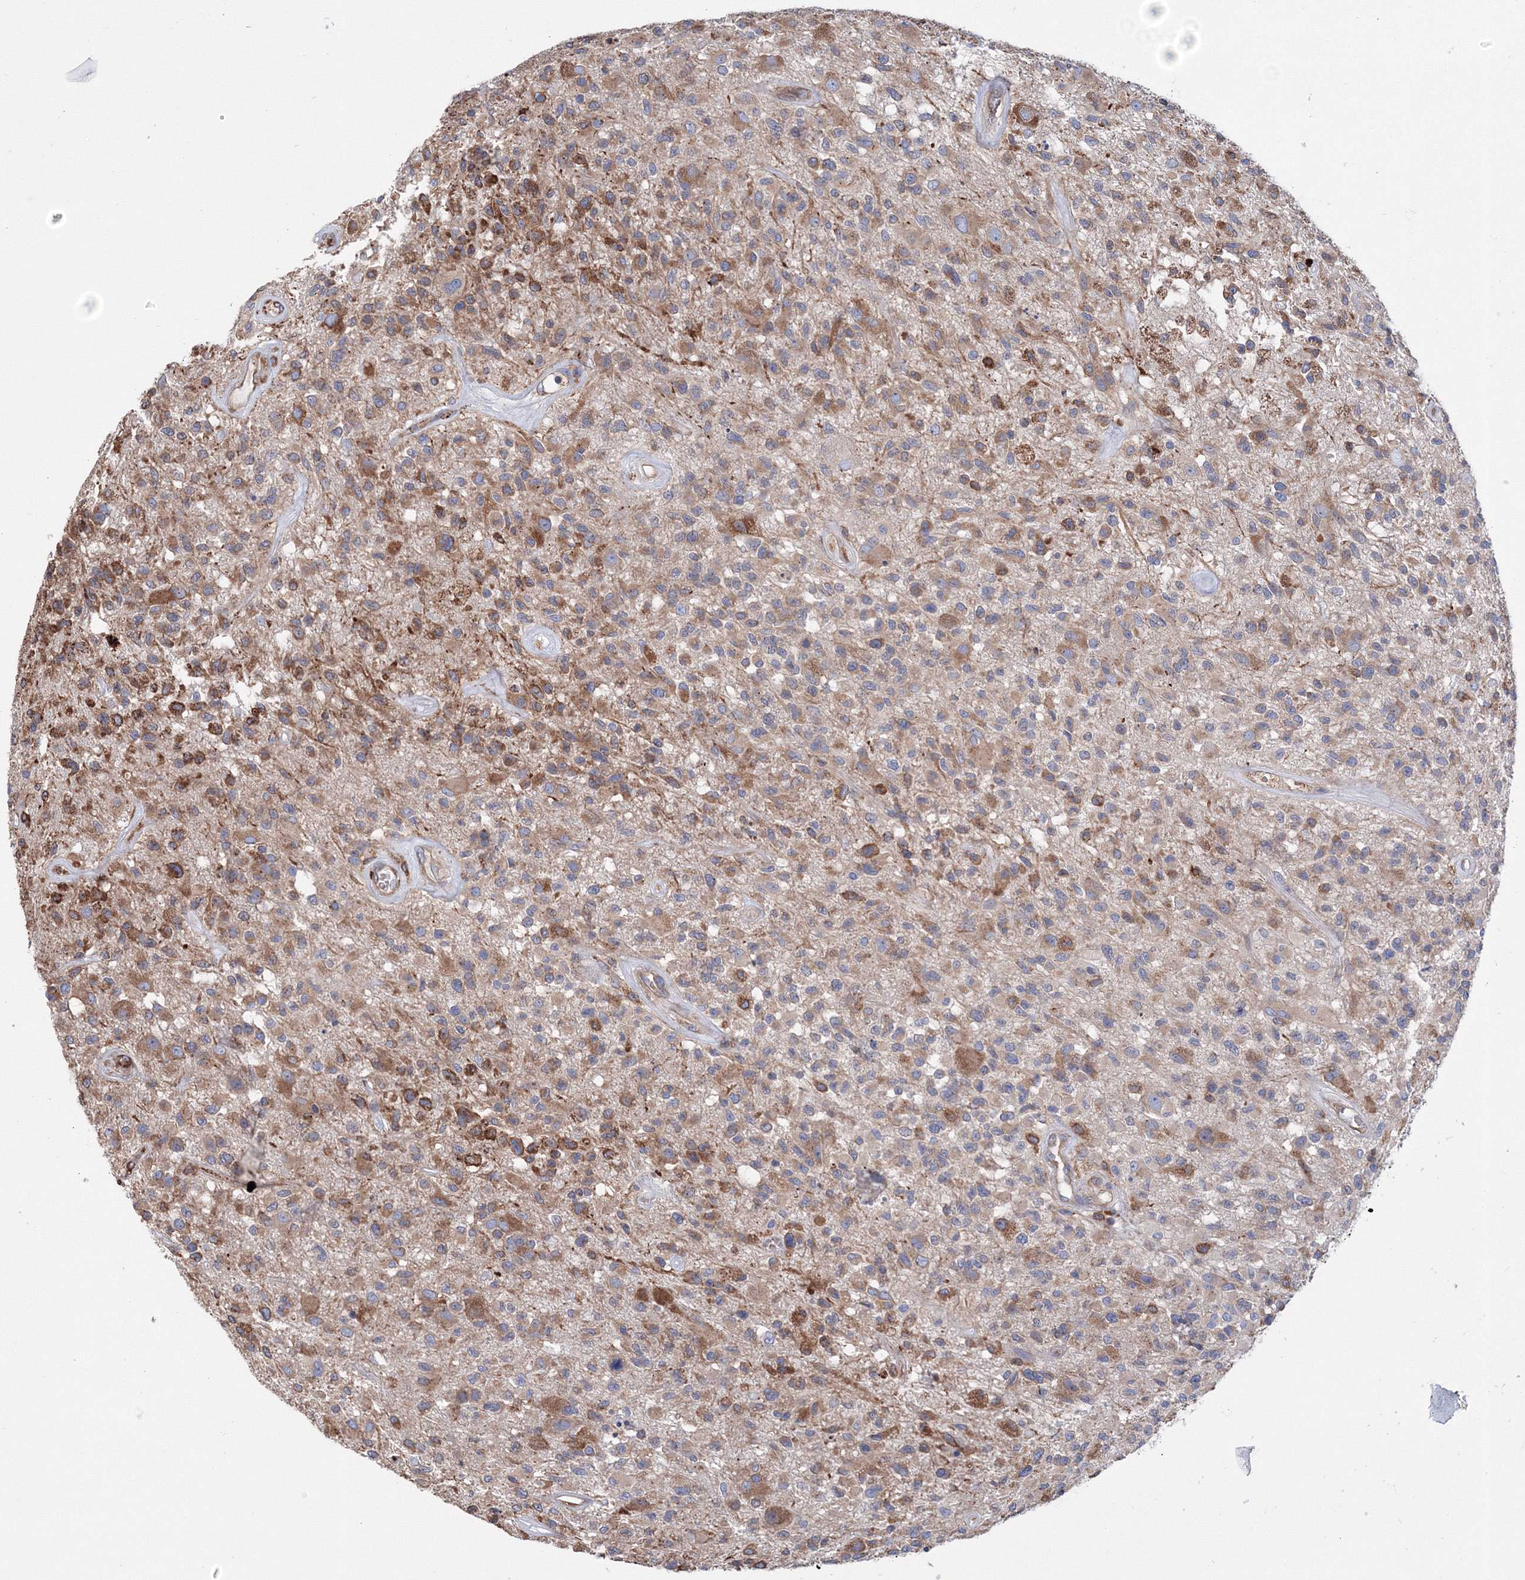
{"staining": {"intensity": "moderate", "quantity": "25%-75%", "location": "cytoplasmic/membranous"}, "tissue": "glioma", "cell_type": "Tumor cells", "image_type": "cancer", "snomed": [{"axis": "morphology", "description": "Glioma, malignant, High grade"}, {"axis": "morphology", "description": "Glioblastoma, NOS"}, {"axis": "topography", "description": "Brain"}], "caption": "IHC of glioblastoma shows medium levels of moderate cytoplasmic/membranous positivity in about 25%-75% of tumor cells.", "gene": "VPS8", "patient": {"sex": "male", "age": 60}}